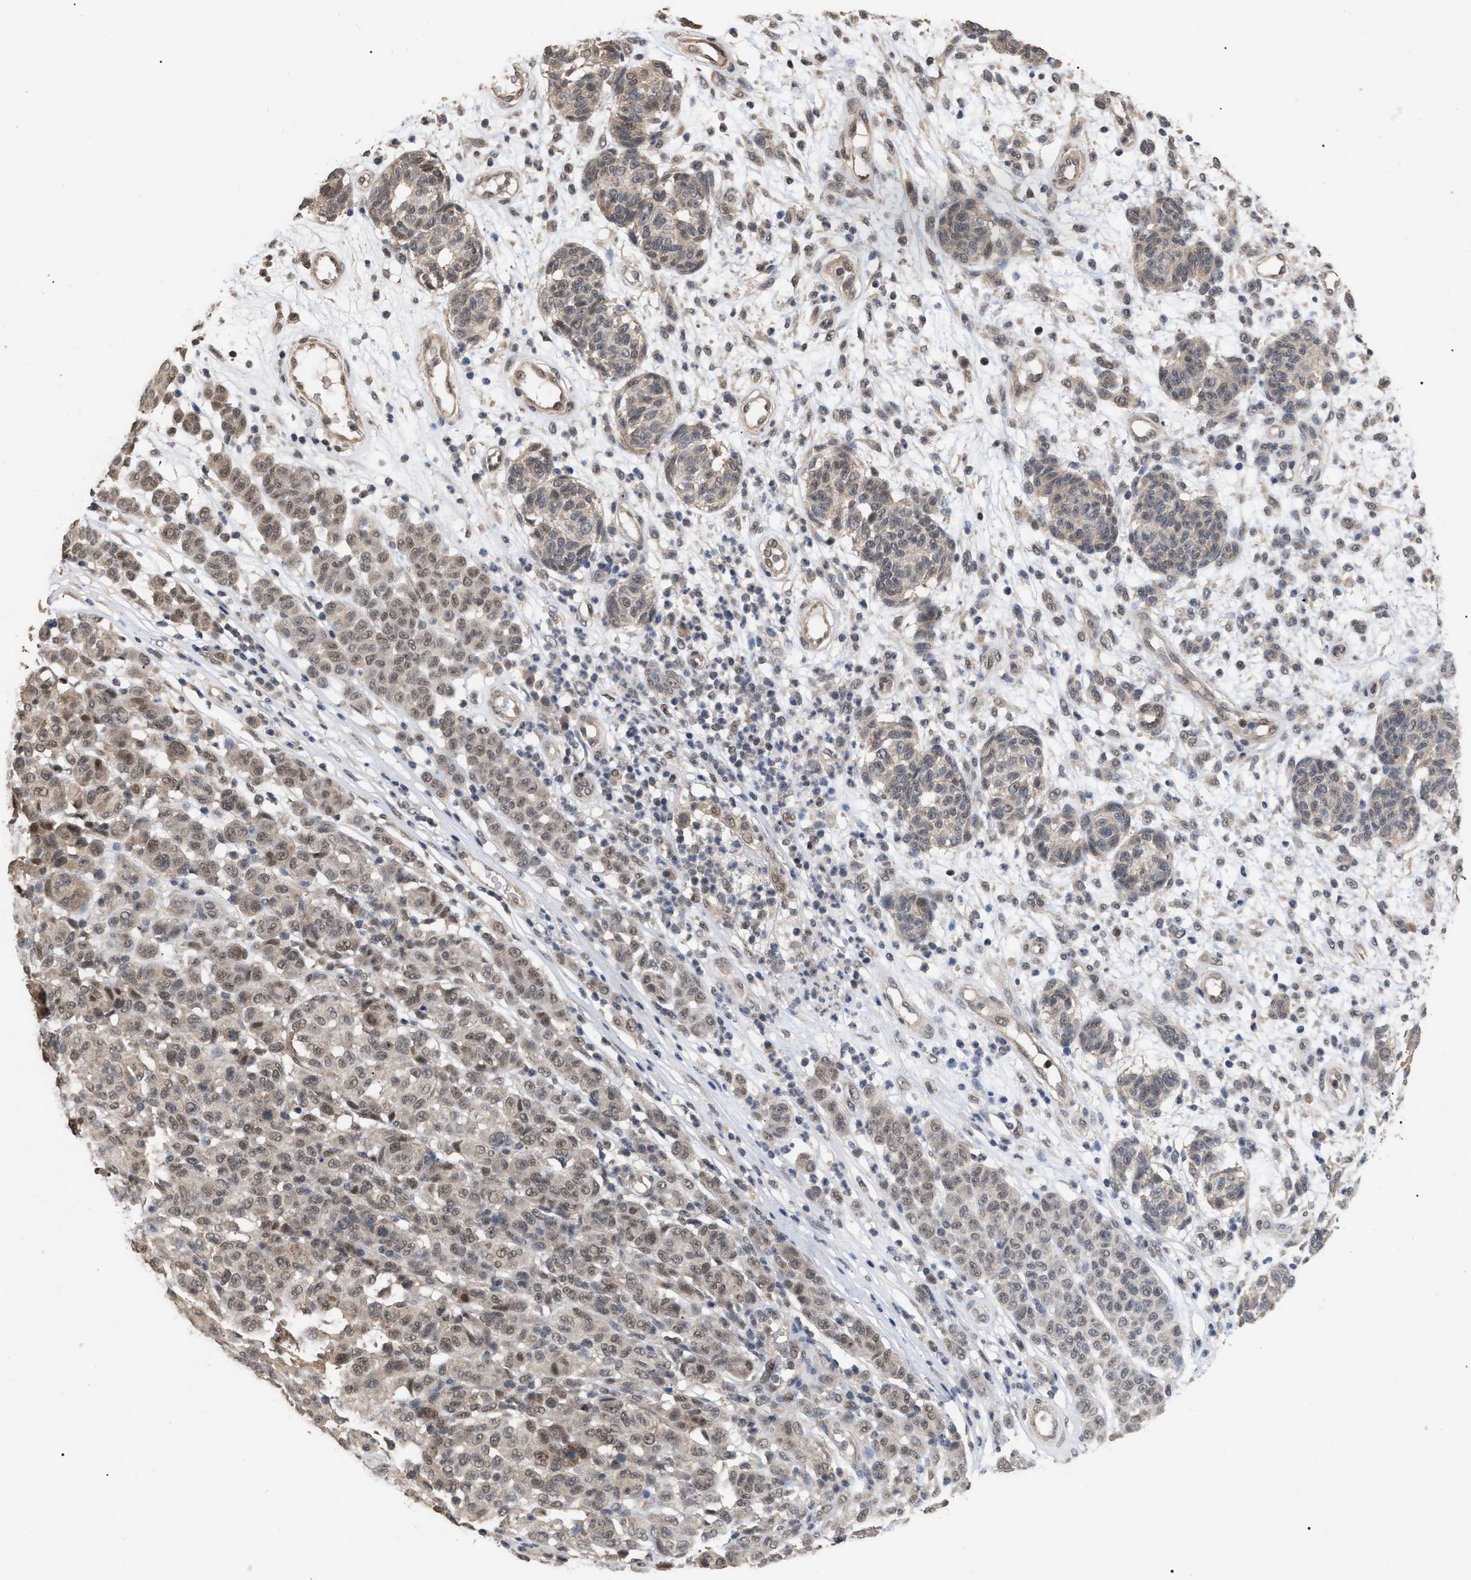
{"staining": {"intensity": "weak", "quantity": ">75%", "location": "nuclear"}, "tissue": "melanoma", "cell_type": "Tumor cells", "image_type": "cancer", "snomed": [{"axis": "morphology", "description": "Malignant melanoma, NOS"}, {"axis": "topography", "description": "Skin"}], "caption": "Protein expression analysis of malignant melanoma demonstrates weak nuclear staining in approximately >75% of tumor cells.", "gene": "JAZF1", "patient": {"sex": "male", "age": 59}}